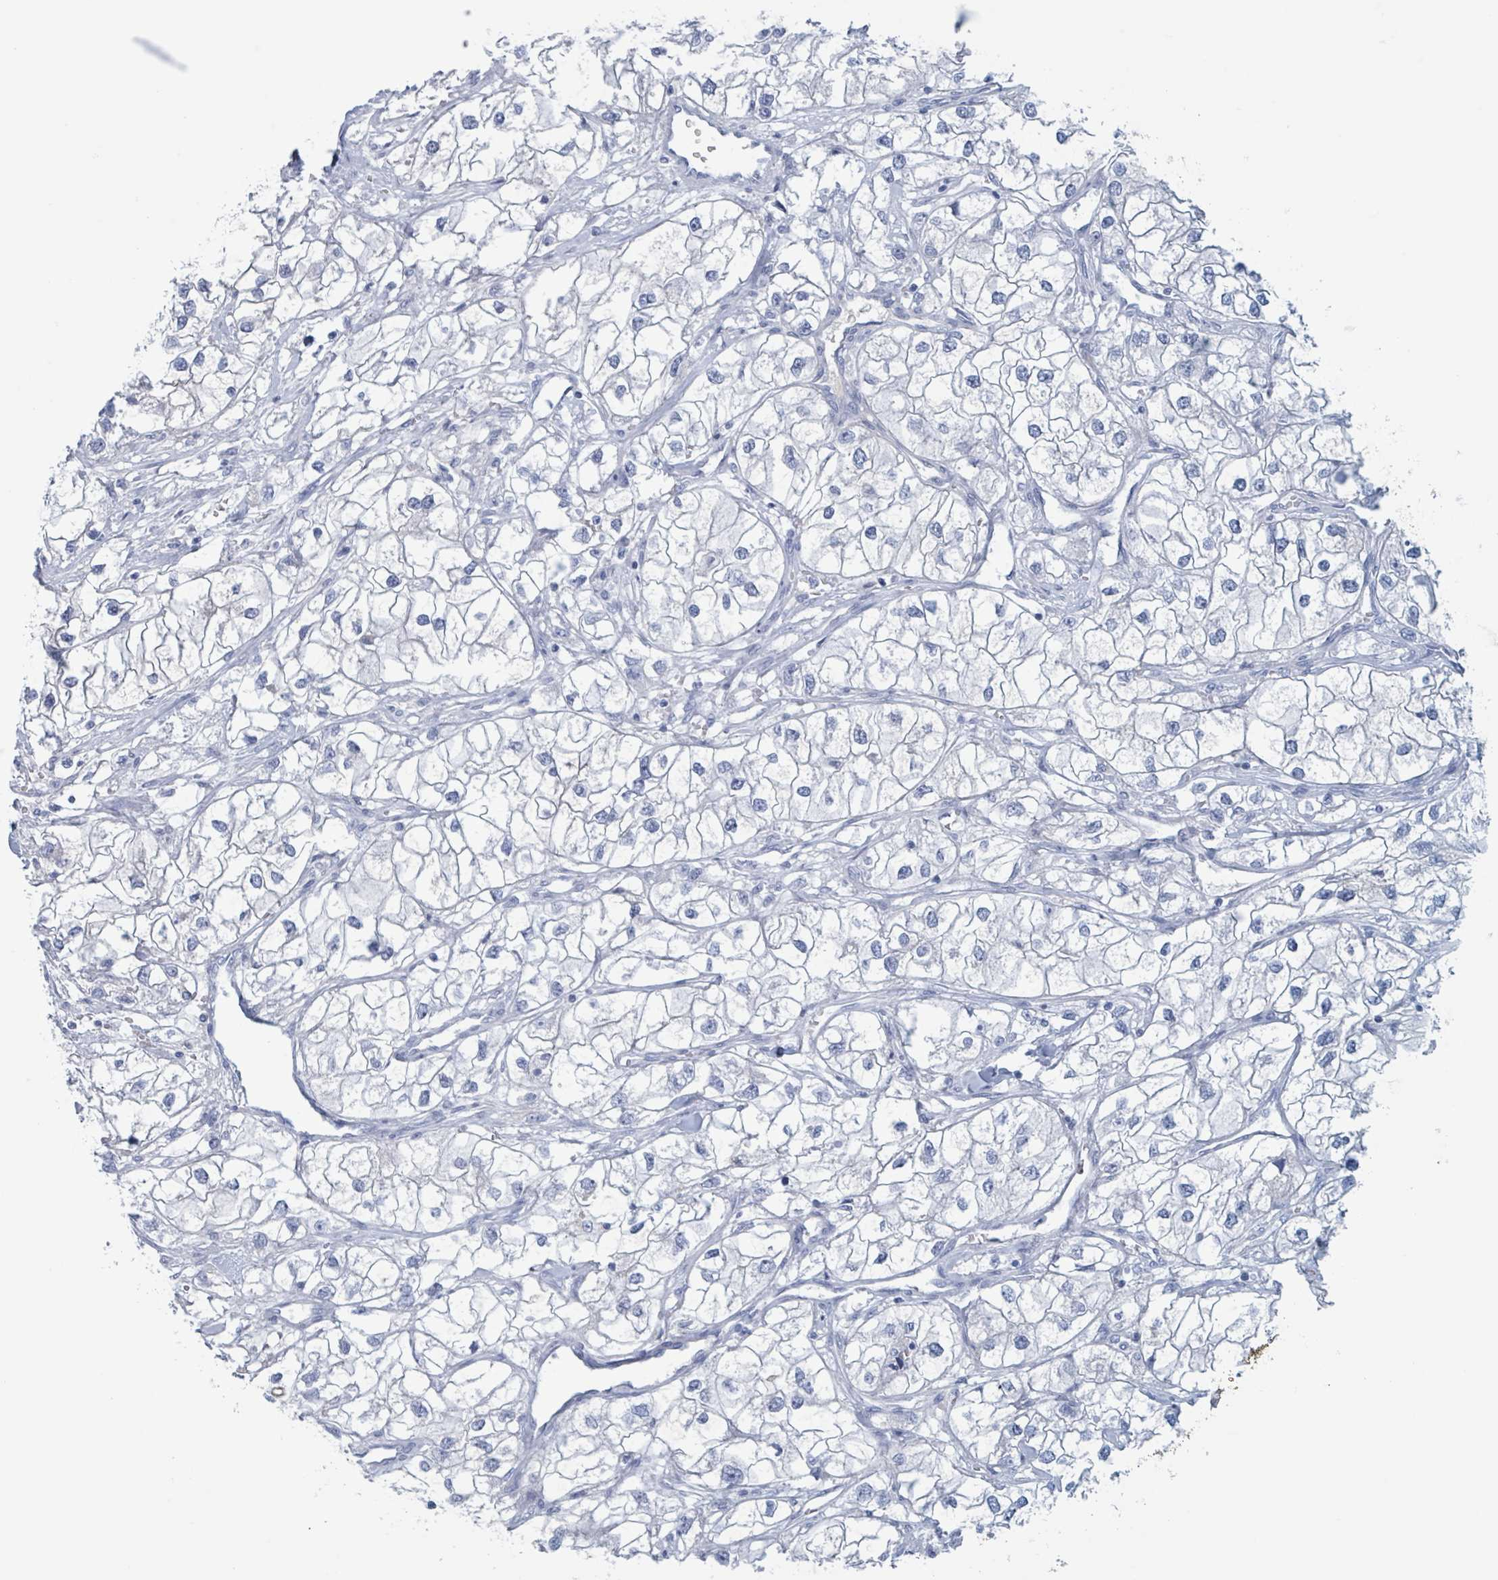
{"staining": {"intensity": "negative", "quantity": "none", "location": "none"}, "tissue": "renal cancer", "cell_type": "Tumor cells", "image_type": "cancer", "snomed": [{"axis": "morphology", "description": "Adenocarcinoma, NOS"}, {"axis": "topography", "description": "Kidney"}], "caption": "This is a image of IHC staining of renal cancer, which shows no expression in tumor cells.", "gene": "KLK4", "patient": {"sex": "male", "age": 59}}